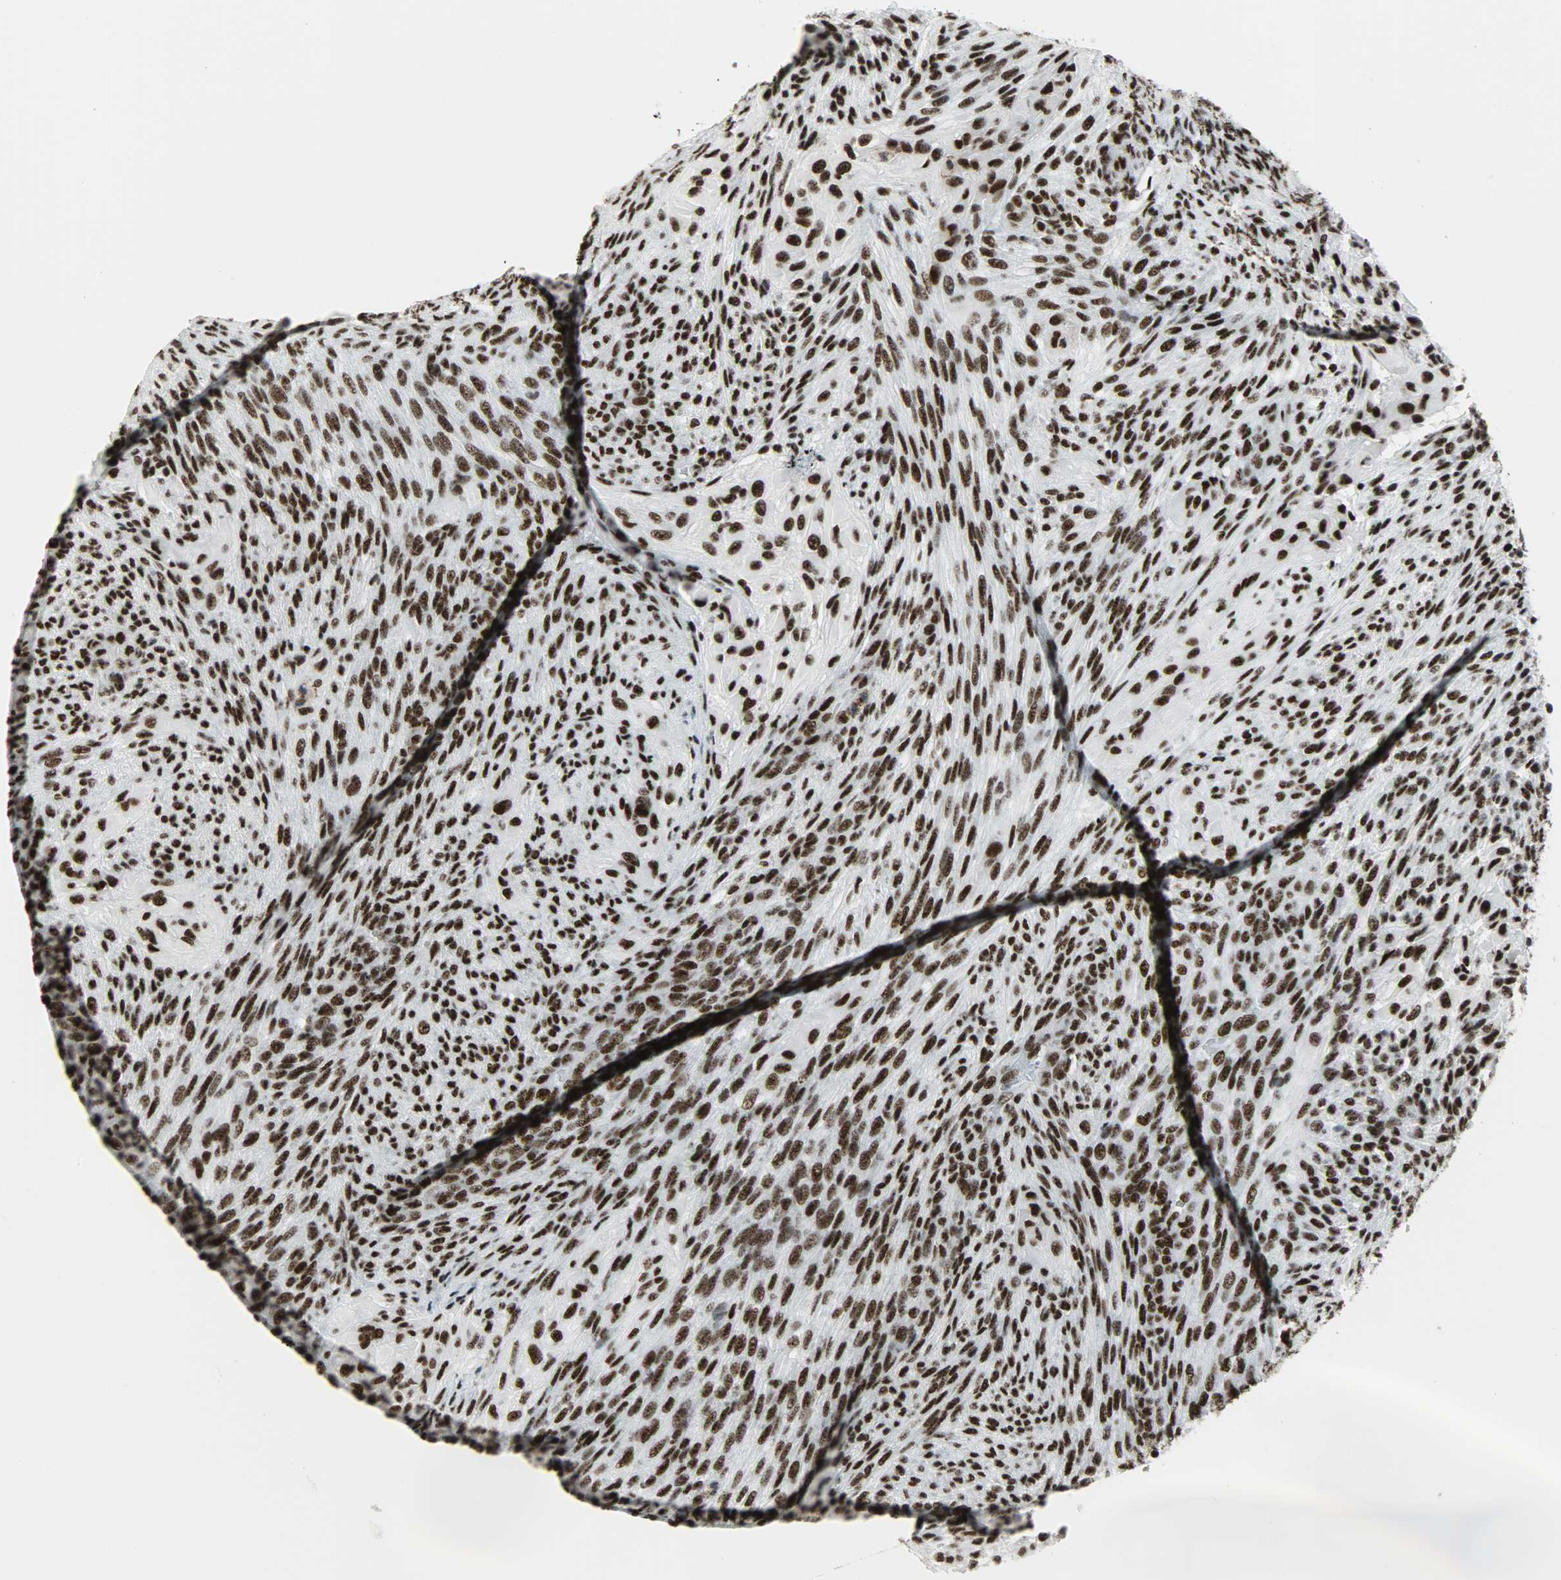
{"staining": {"intensity": "strong", "quantity": ">75%", "location": "nuclear"}, "tissue": "glioma", "cell_type": "Tumor cells", "image_type": "cancer", "snomed": [{"axis": "morphology", "description": "Glioma, malignant, High grade"}, {"axis": "topography", "description": "Cerebral cortex"}], "caption": "Human high-grade glioma (malignant) stained with a brown dye displays strong nuclear positive positivity in approximately >75% of tumor cells.", "gene": "SNRPA", "patient": {"sex": "female", "age": 55}}